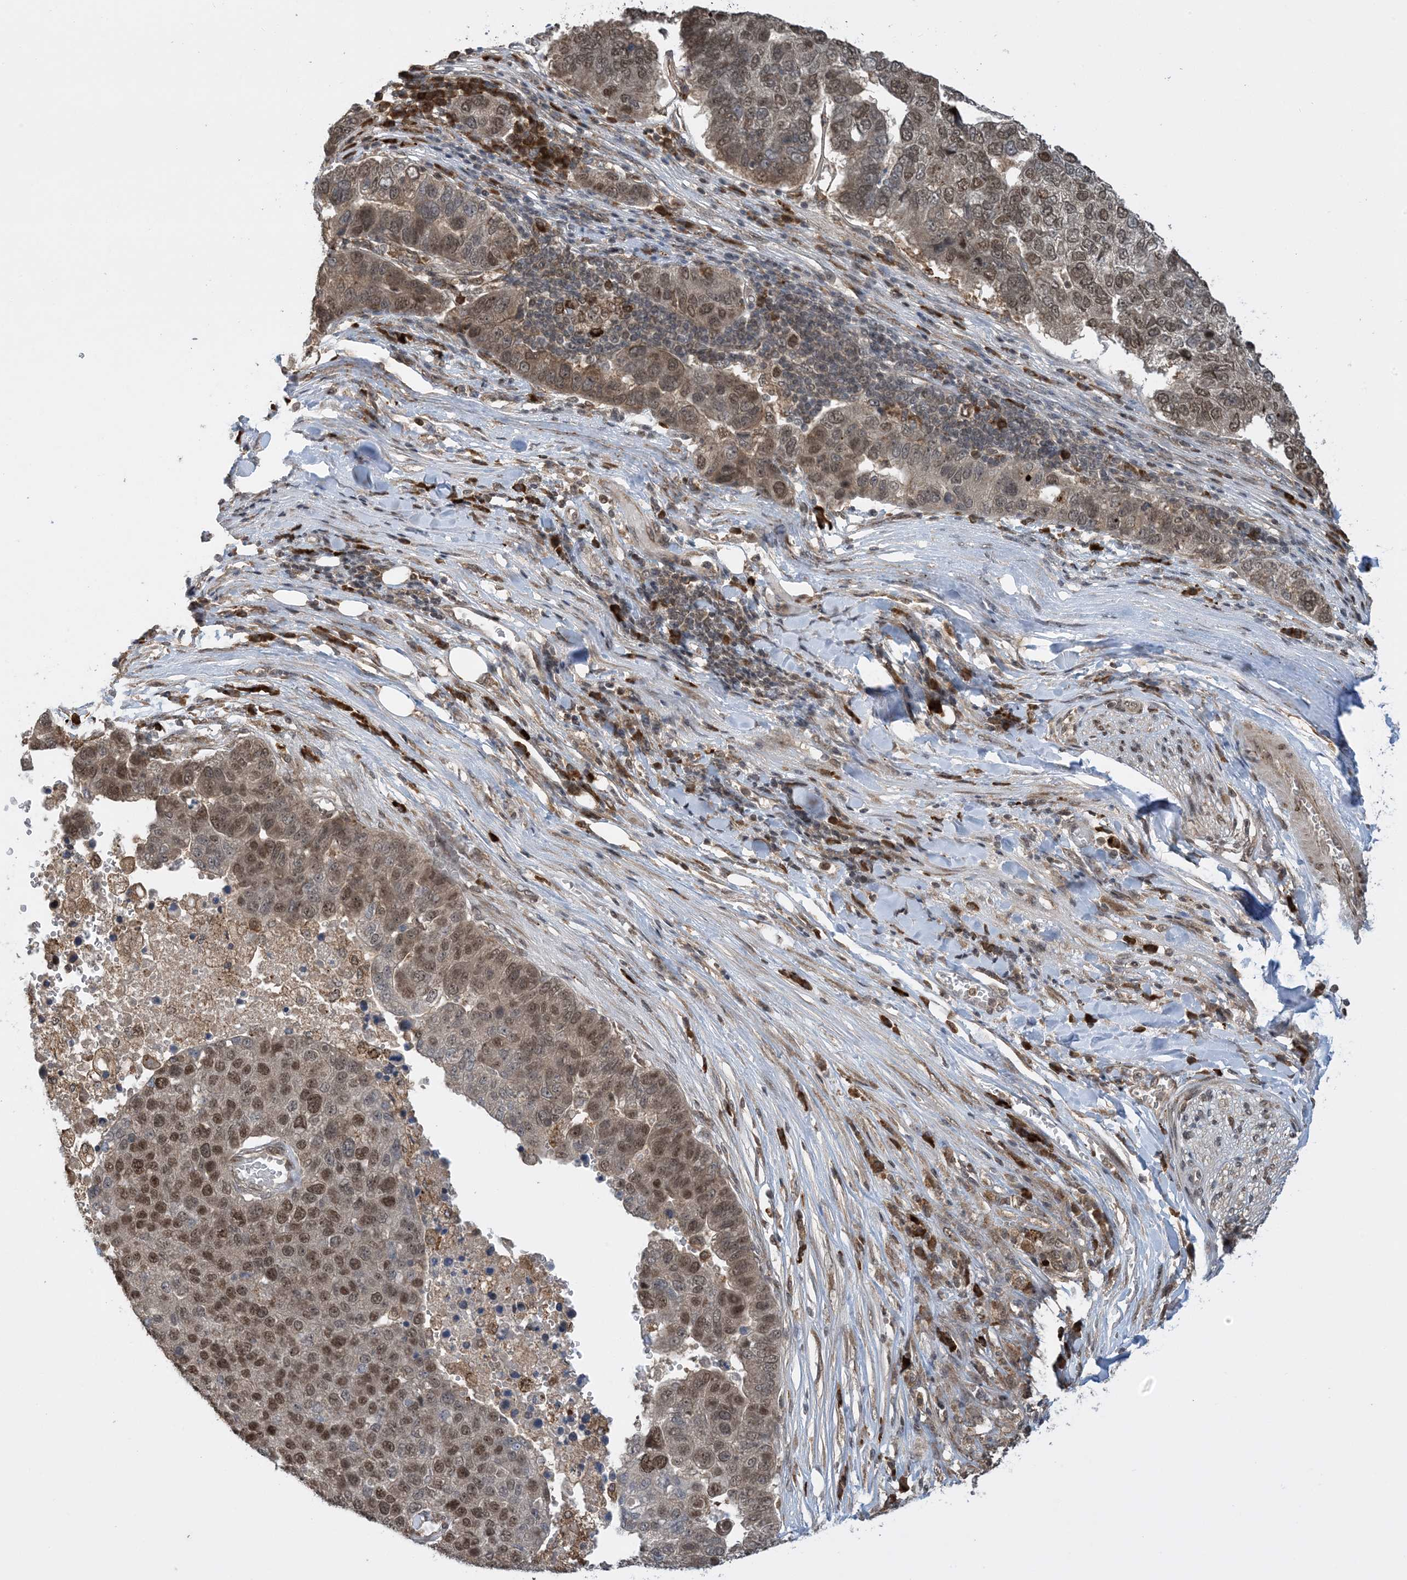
{"staining": {"intensity": "moderate", "quantity": ">75%", "location": "nuclear"}, "tissue": "pancreatic cancer", "cell_type": "Tumor cells", "image_type": "cancer", "snomed": [{"axis": "morphology", "description": "Adenocarcinoma, NOS"}, {"axis": "topography", "description": "Pancreas"}], "caption": "Protein positivity by immunohistochemistry reveals moderate nuclear positivity in about >75% of tumor cells in pancreatic adenocarcinoma.", "gene": "ACYP2", "patient": {"sex": "female", "age": 61}}